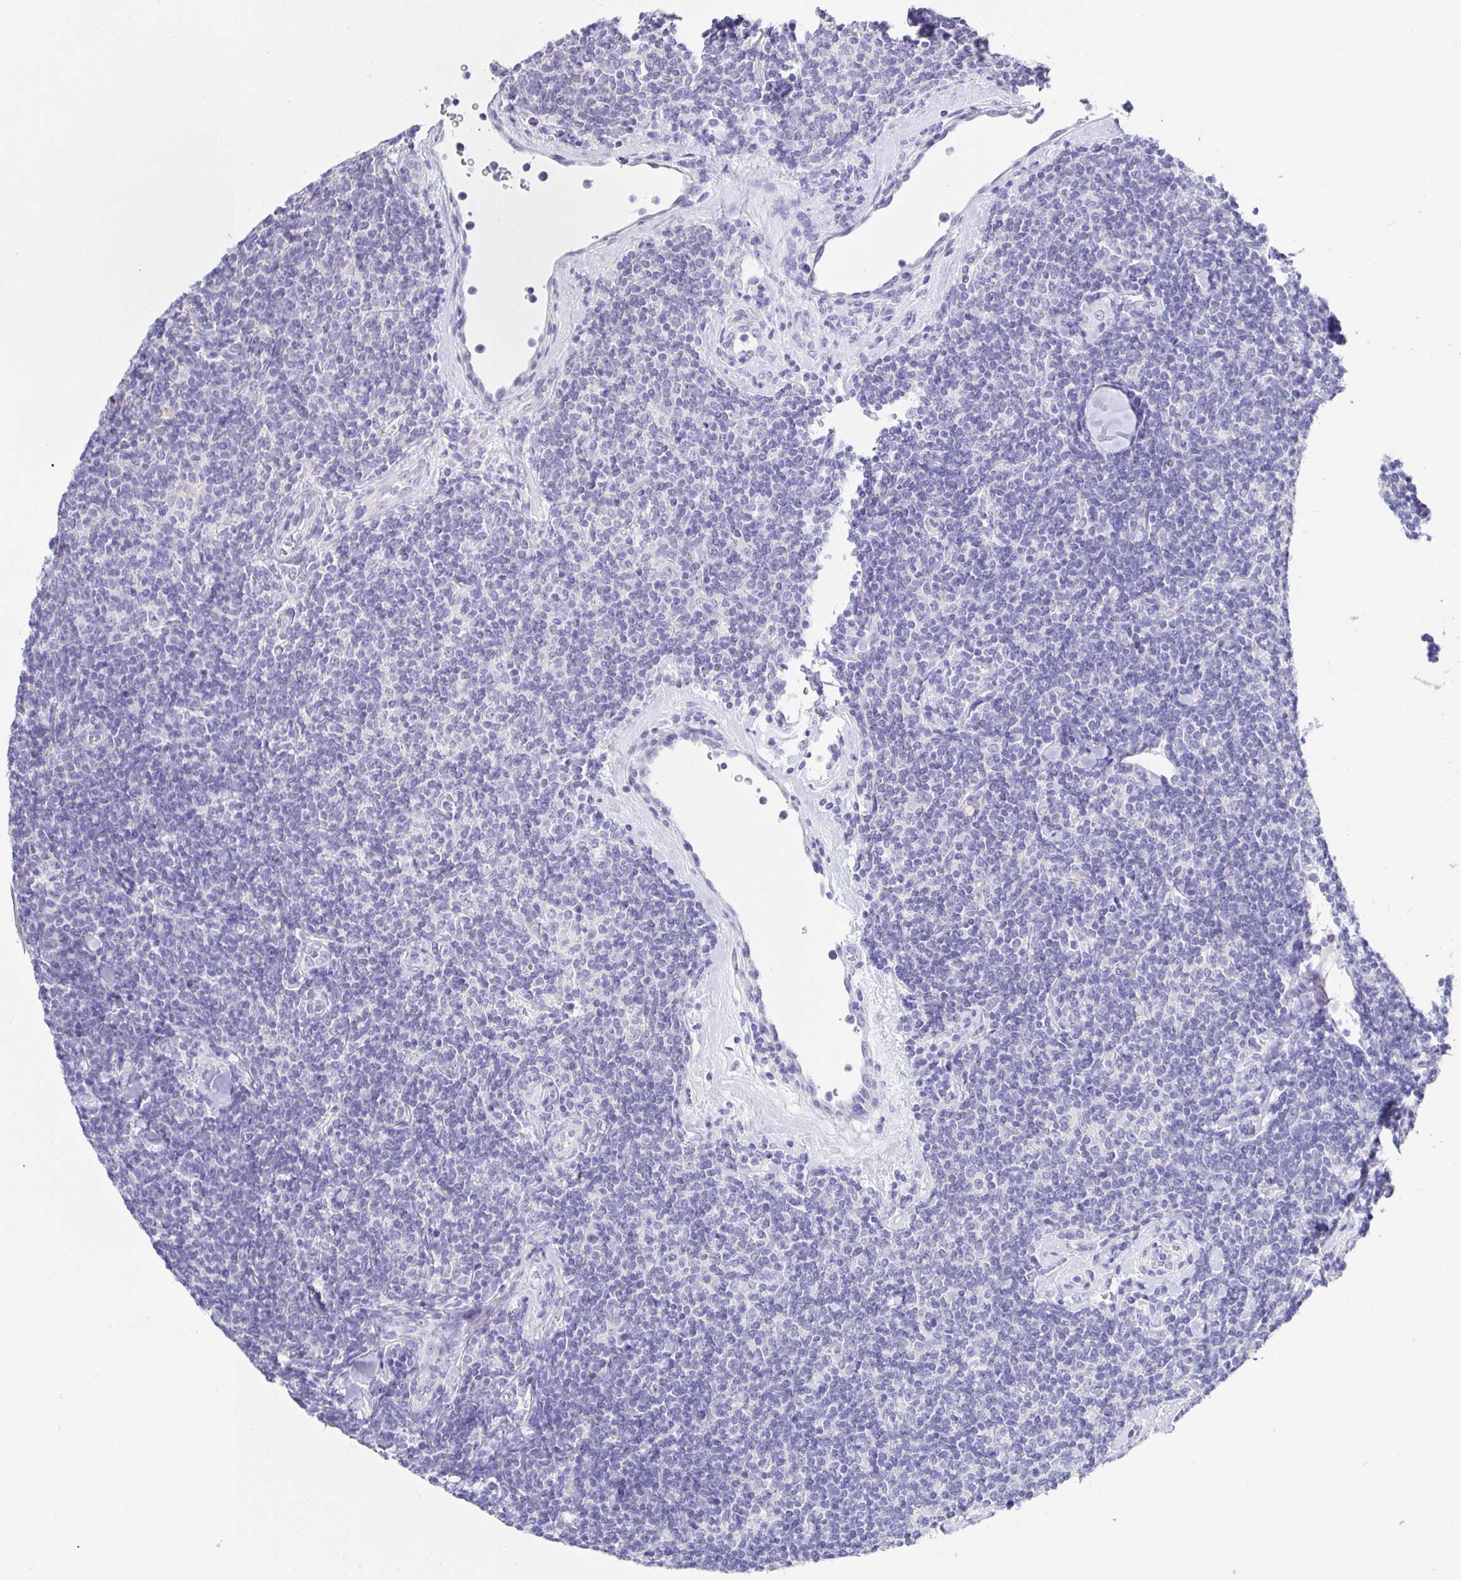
{"staining": {"intensity": "negative", "quantity": "none", "location": "none"}, "tissue": "lymphoma", "cell_type": "Tumor cells", "image_type": "cancer", "snomed": [{"axis": "morphology", "description": "Malignant lymphoma, non-Hodgkin's type, Low grade"}, {"axis": "topography", "description": "Lymph node"}], "caption": "Micrograph shows no protein expression in tumor cells of lymphoma tissue.", "gene": "TPTE", "patient": {"sex": "female", "age": 56}}